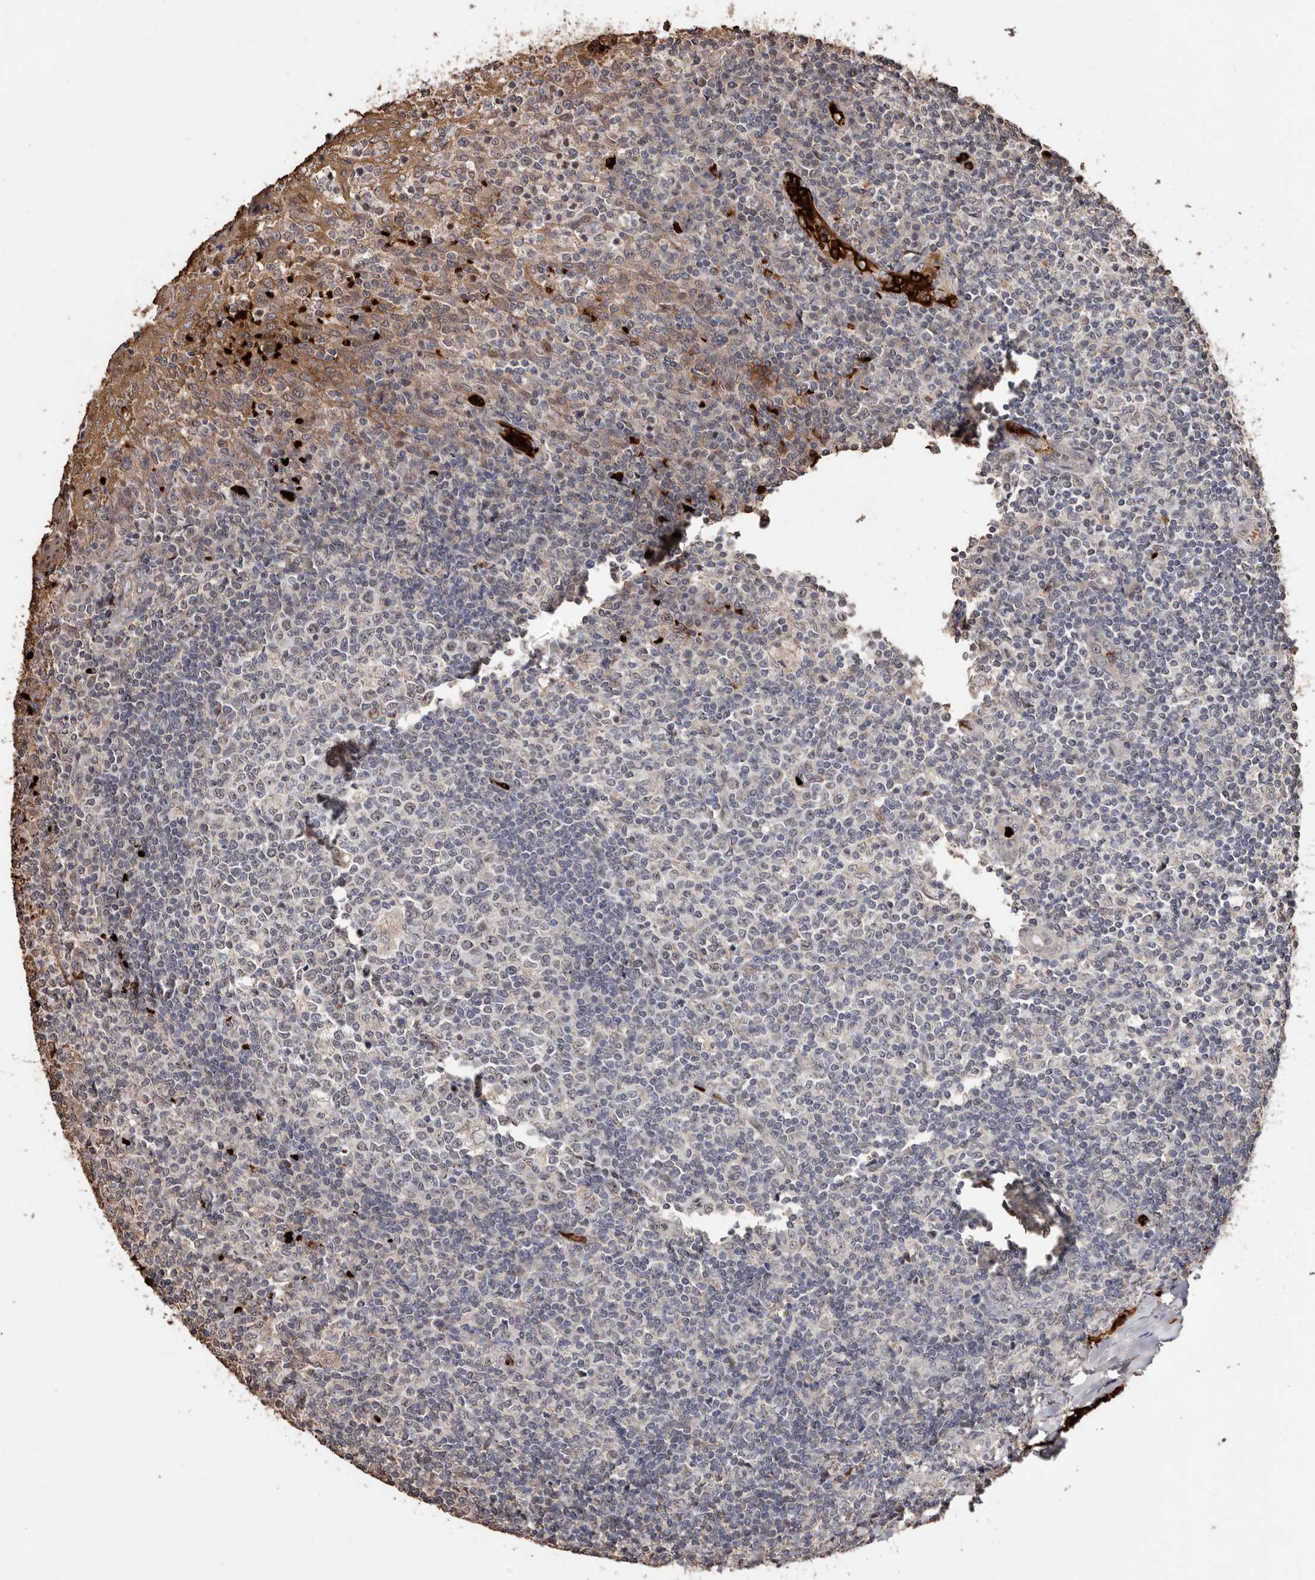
{"staining": {"intensity": "negative", "quantity": "none", "location": "none"}, "tissue": "tonsil", "cell_type": "Germinal center cells", "image_type": "normal", "snomed": [{"axis": "morphology", "description": "Normal tissue, NOS"}, {"axis": "topography", "description": "Tonsil"}], "caption": "This is an immunohistochemistry (IHC) image of normal tonsil. There is no positivity in germinal center cells.", "gene": "GRAMD2A", "patient": {"sex": "female", "age": 19}}